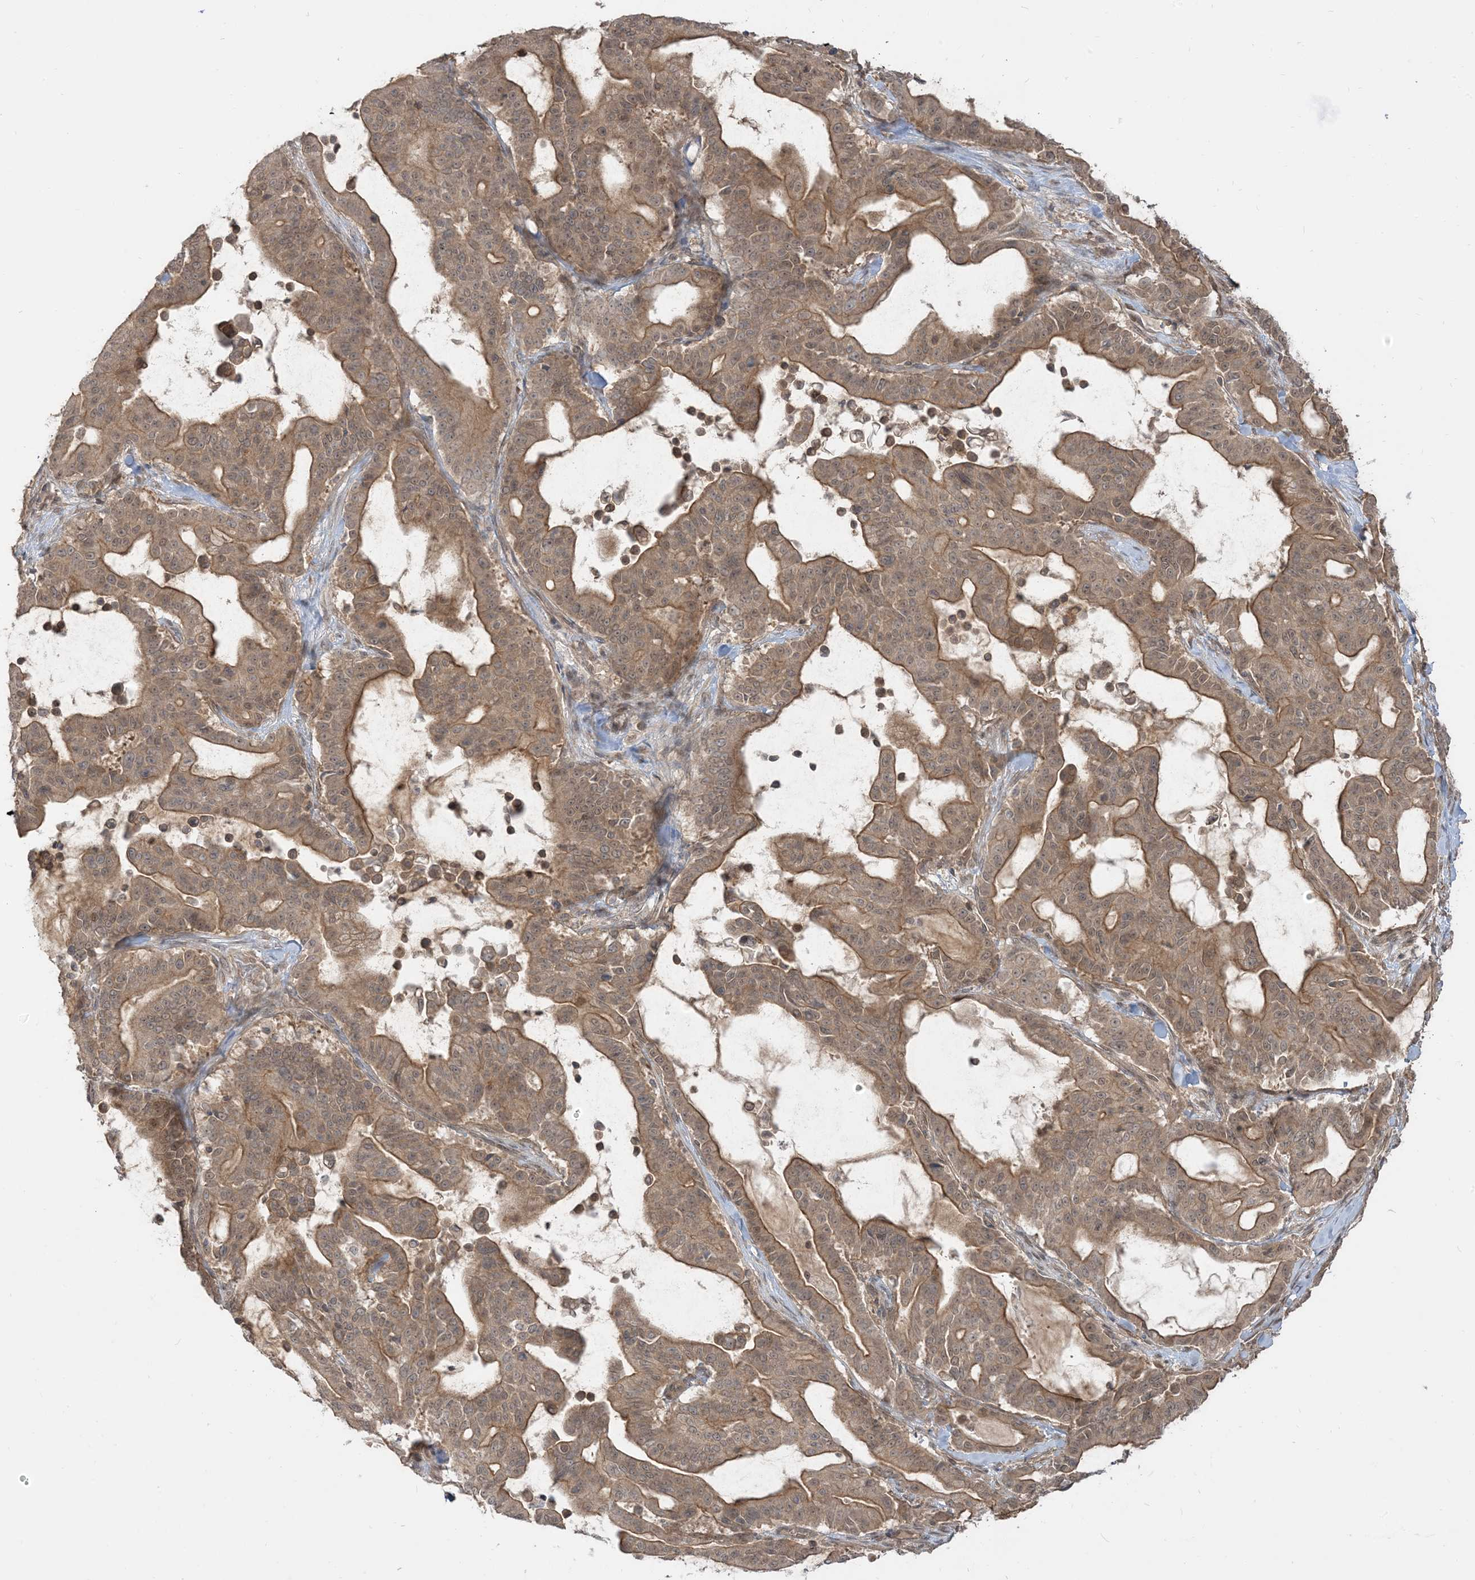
{"staining": {"intensity": "moderate", "quantity": ">75%", "location": "cytoplasmic/membranous,nuclear"}, "tissue": "pancreatic cancer", "cell_type": "Tumor cells", "image_type": "cancer", "snomed": [{"axis": "morphology", "description": "Adenocarcinoma, NOS"}, {"axis": "topography", "description": "Pancreas"}], "caption": "Protein analysis of pancreatic adenocarcinoma tissue reveals moderate cytoplasmic/membranous and nuclear staining in approximately >75% of tumor cells.", "gene": "TBCC", "patient": {"sex": "male", "age": 63}}